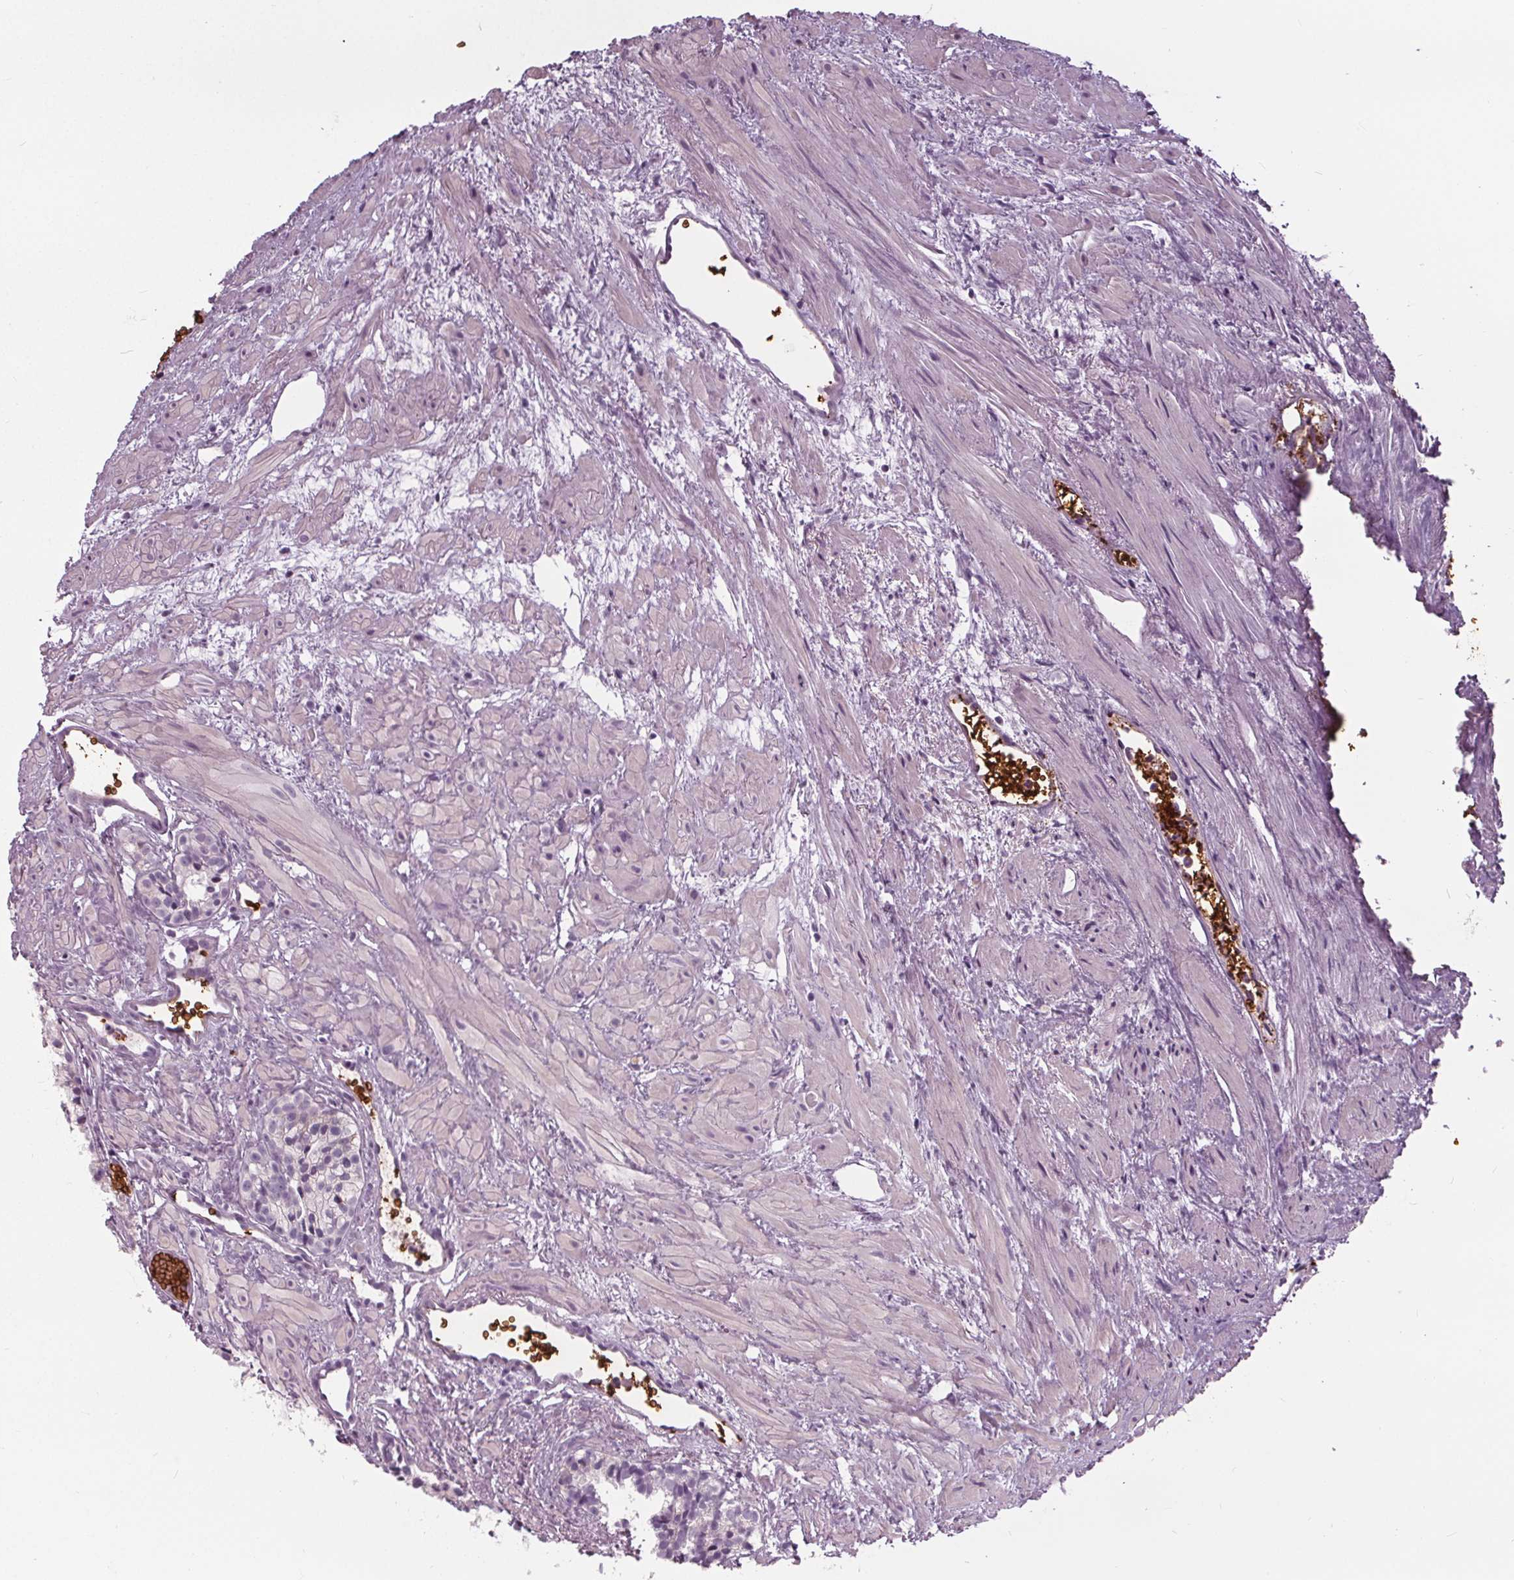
{"staining": {"intensity": "negative", "quantity": "none", "location": "none"}, "tissue": "prostate cancer", "cell_type": "Tumor cells", "image_type": "cancer", "snomed": [{"axis": "morphology", "description": "Adenocarcinoma, High grade"}, {"axis": "topography", "description": "Prostate"}], "caption": "This histopathology image is of prostate cancer (high-grade adenocarcinoma) stained with IHC to label a protein in brown with the nuclei are counter-stained blue. There is no staining in tumor cells. Brightfield microscopy of immunohistochemistry stained with DAB (brown) and hematoxylin (blue), captured at high magnification.", "gene": "SLC4A1", "patient": {"sex": "male", "age": 81}}